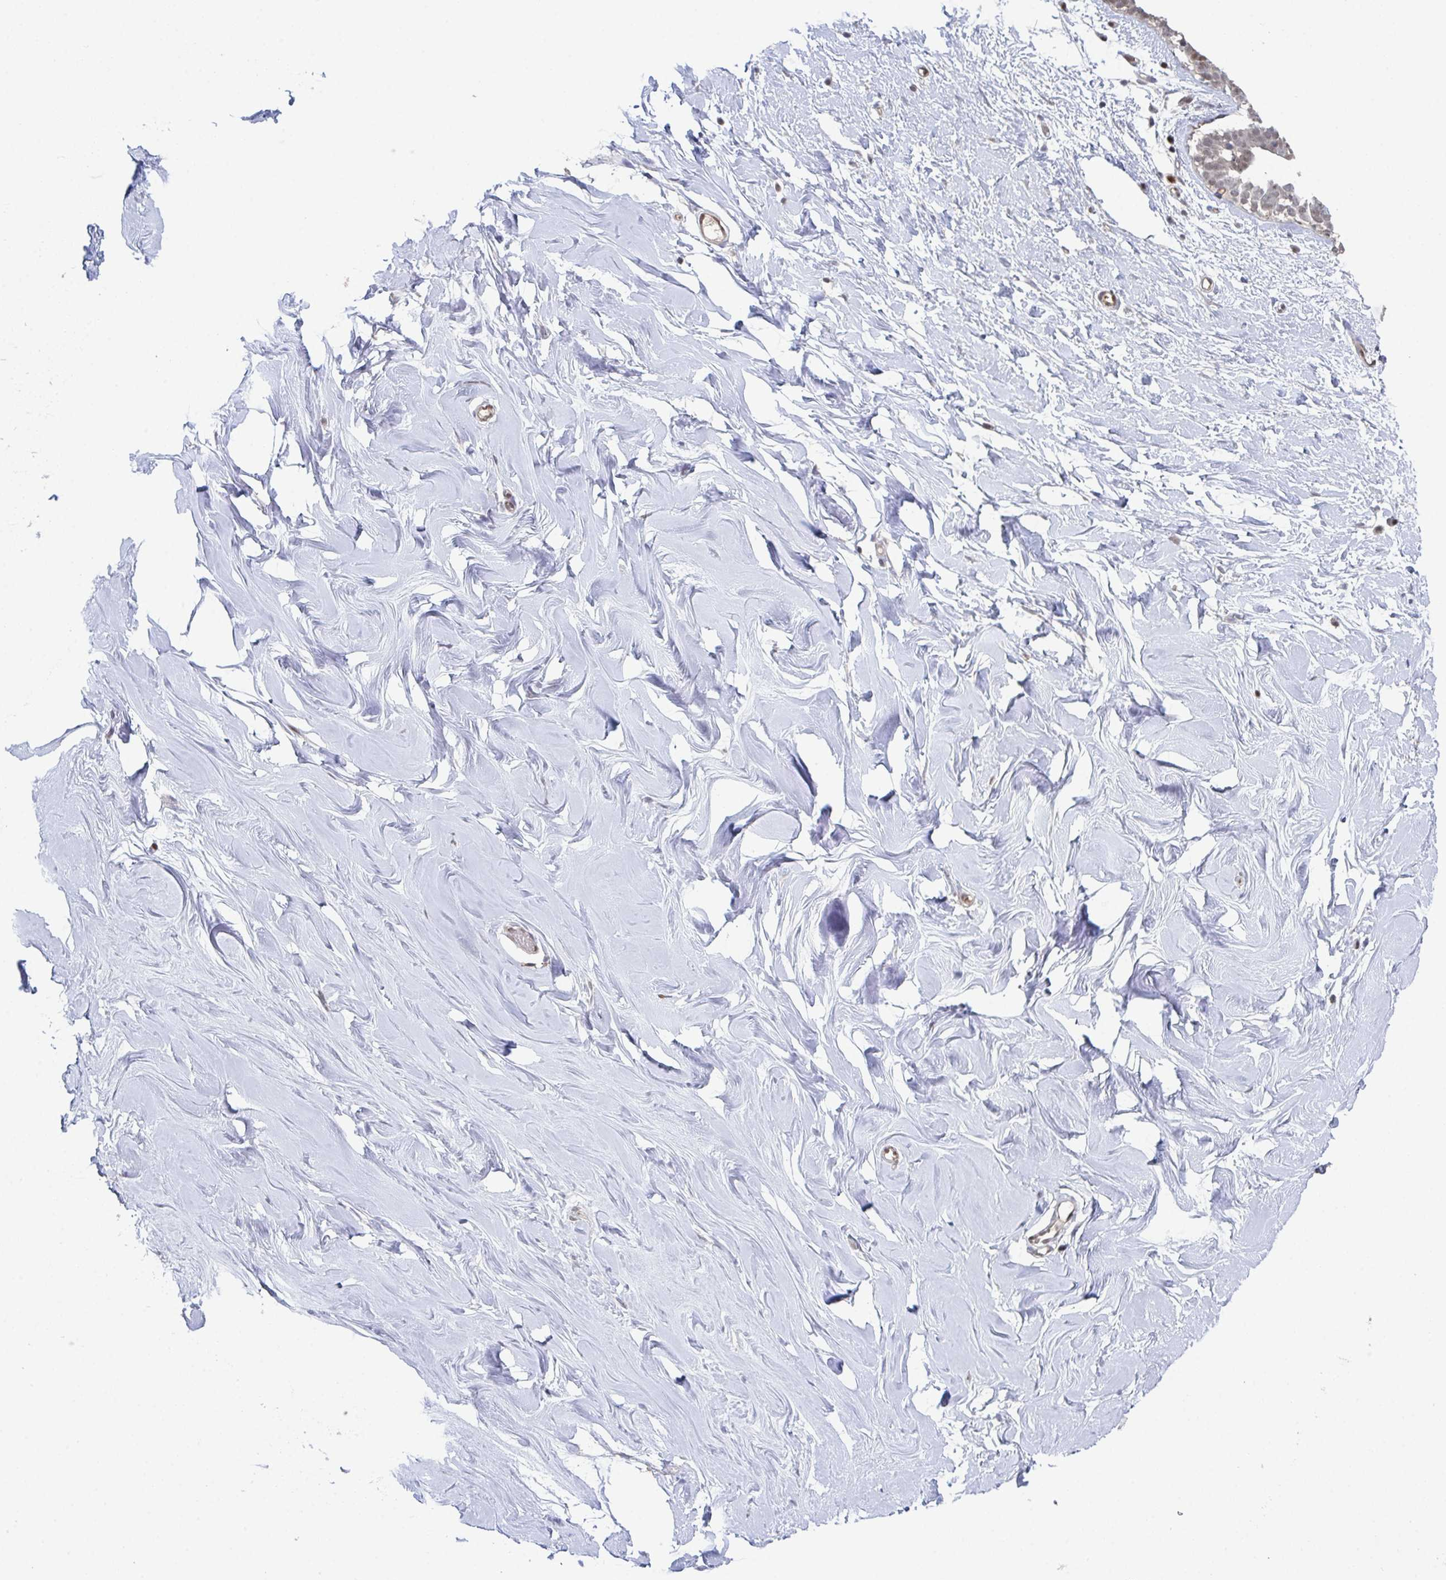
{"staining": {"intensity": "negative", "quantity": "none", "location": "none"}, "tissue": "breast", "cell_type": "Adipocytes", "image_type": "normal", "snomed": [{"axis": "morphology", "description": "Normal tissue, NOS"}, {"axis": "topography", "description": "Breast"}], "caption": "Immunohistochemistry of unremarkable human breast demonstrates no staining in adipocytes.", "gene": "ACD", "patient": {"sex": "female", "age": 27}}